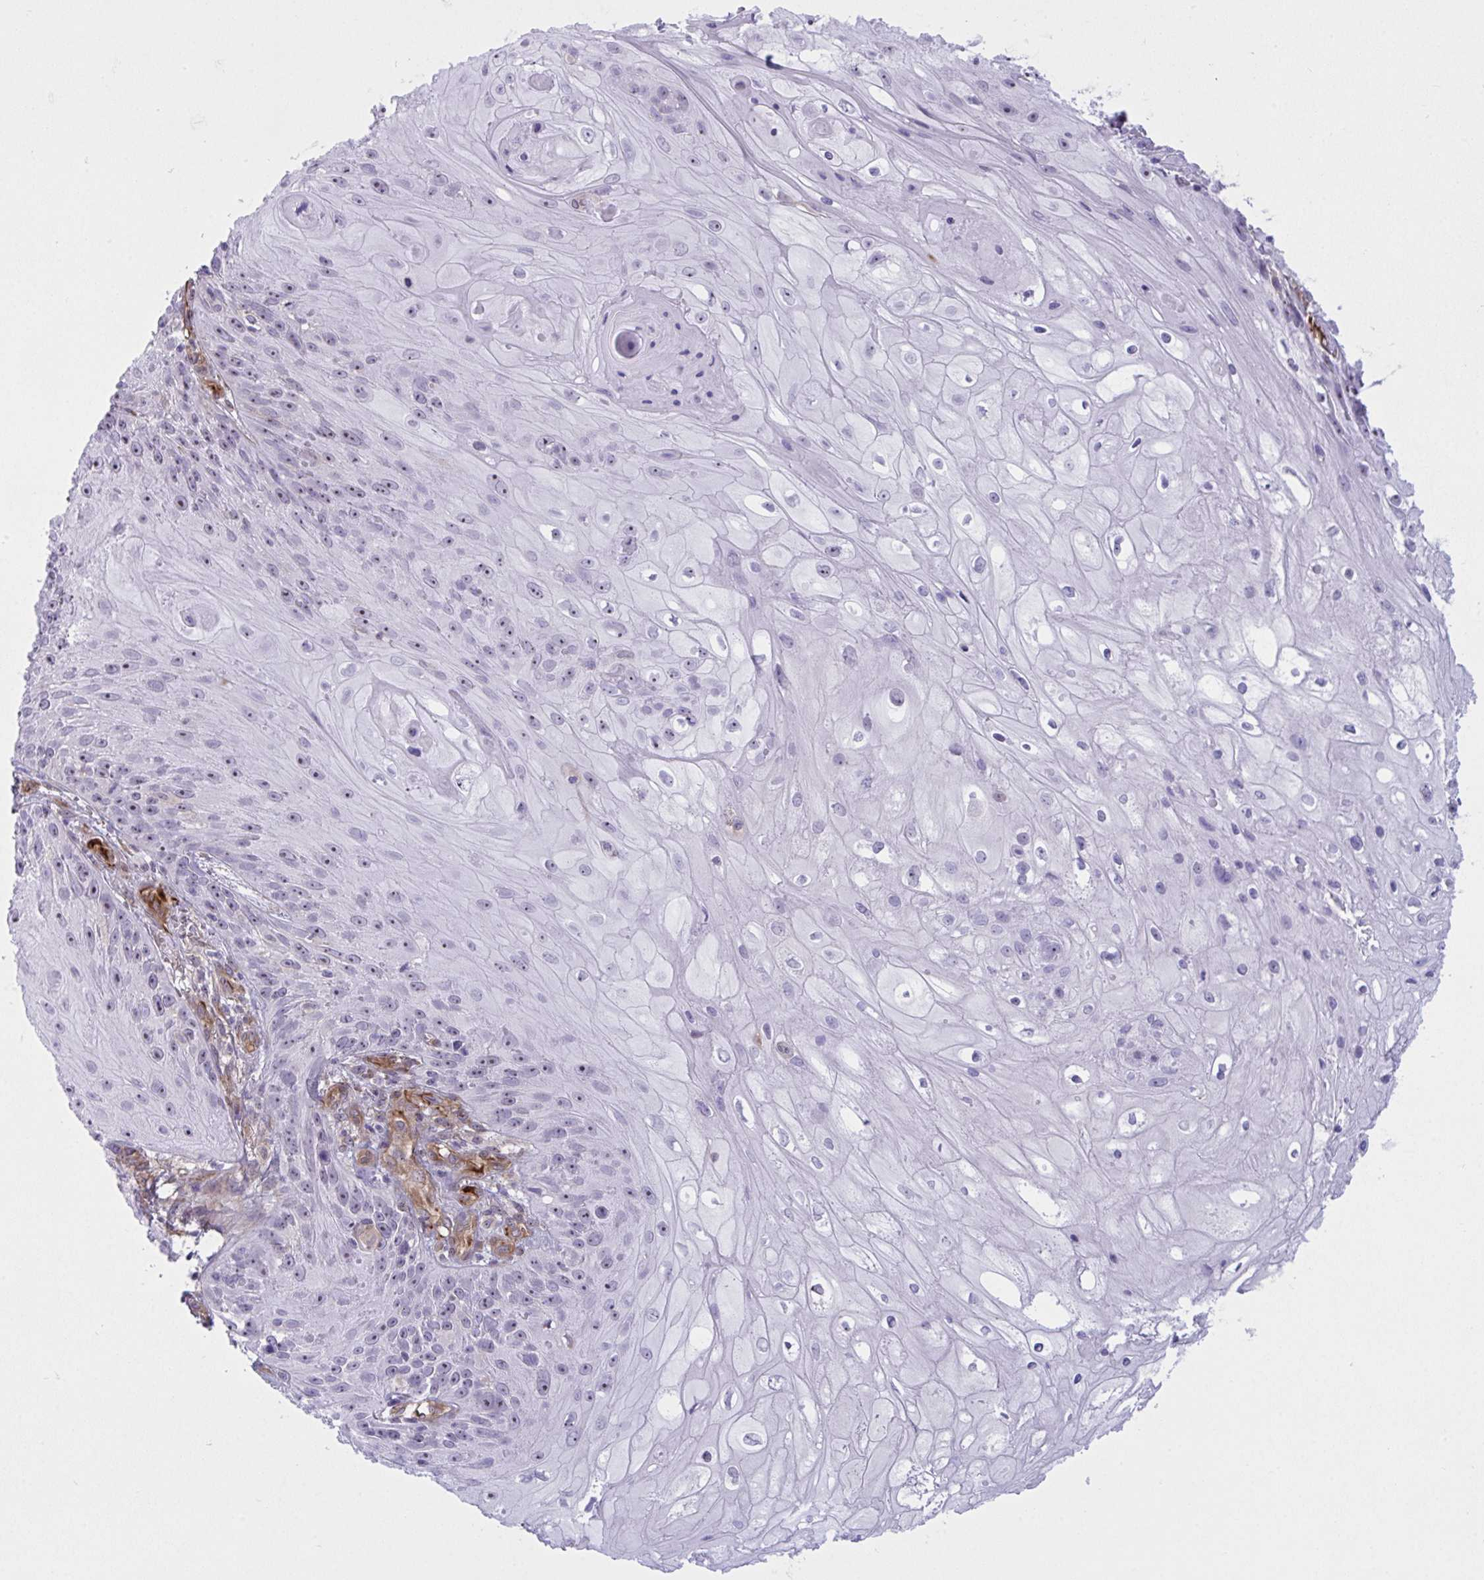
{"staining": {"intensity": "moderate", "quantity": "25%-75%", "location": "nuclear"}, "tissue": "skin cancer", "cell_type": "Tumor cells", "image_type": "cancer", "snomed": [{"axis": "morphology", "description": "Squamous cell carcinoma, NOS"}, {"axis": "topography", "description": "Skin"}, {"axis": "topography", "description": "Vulva"}], "caption": "Moderate nuclear positivity for a protein is identified in about 25%-75% of tumor cells of squamous cell carcinoma (skin) using immunohistochemistry.", "gene": "PRRT4", "patient": {"sex": "female", "age": 76}}